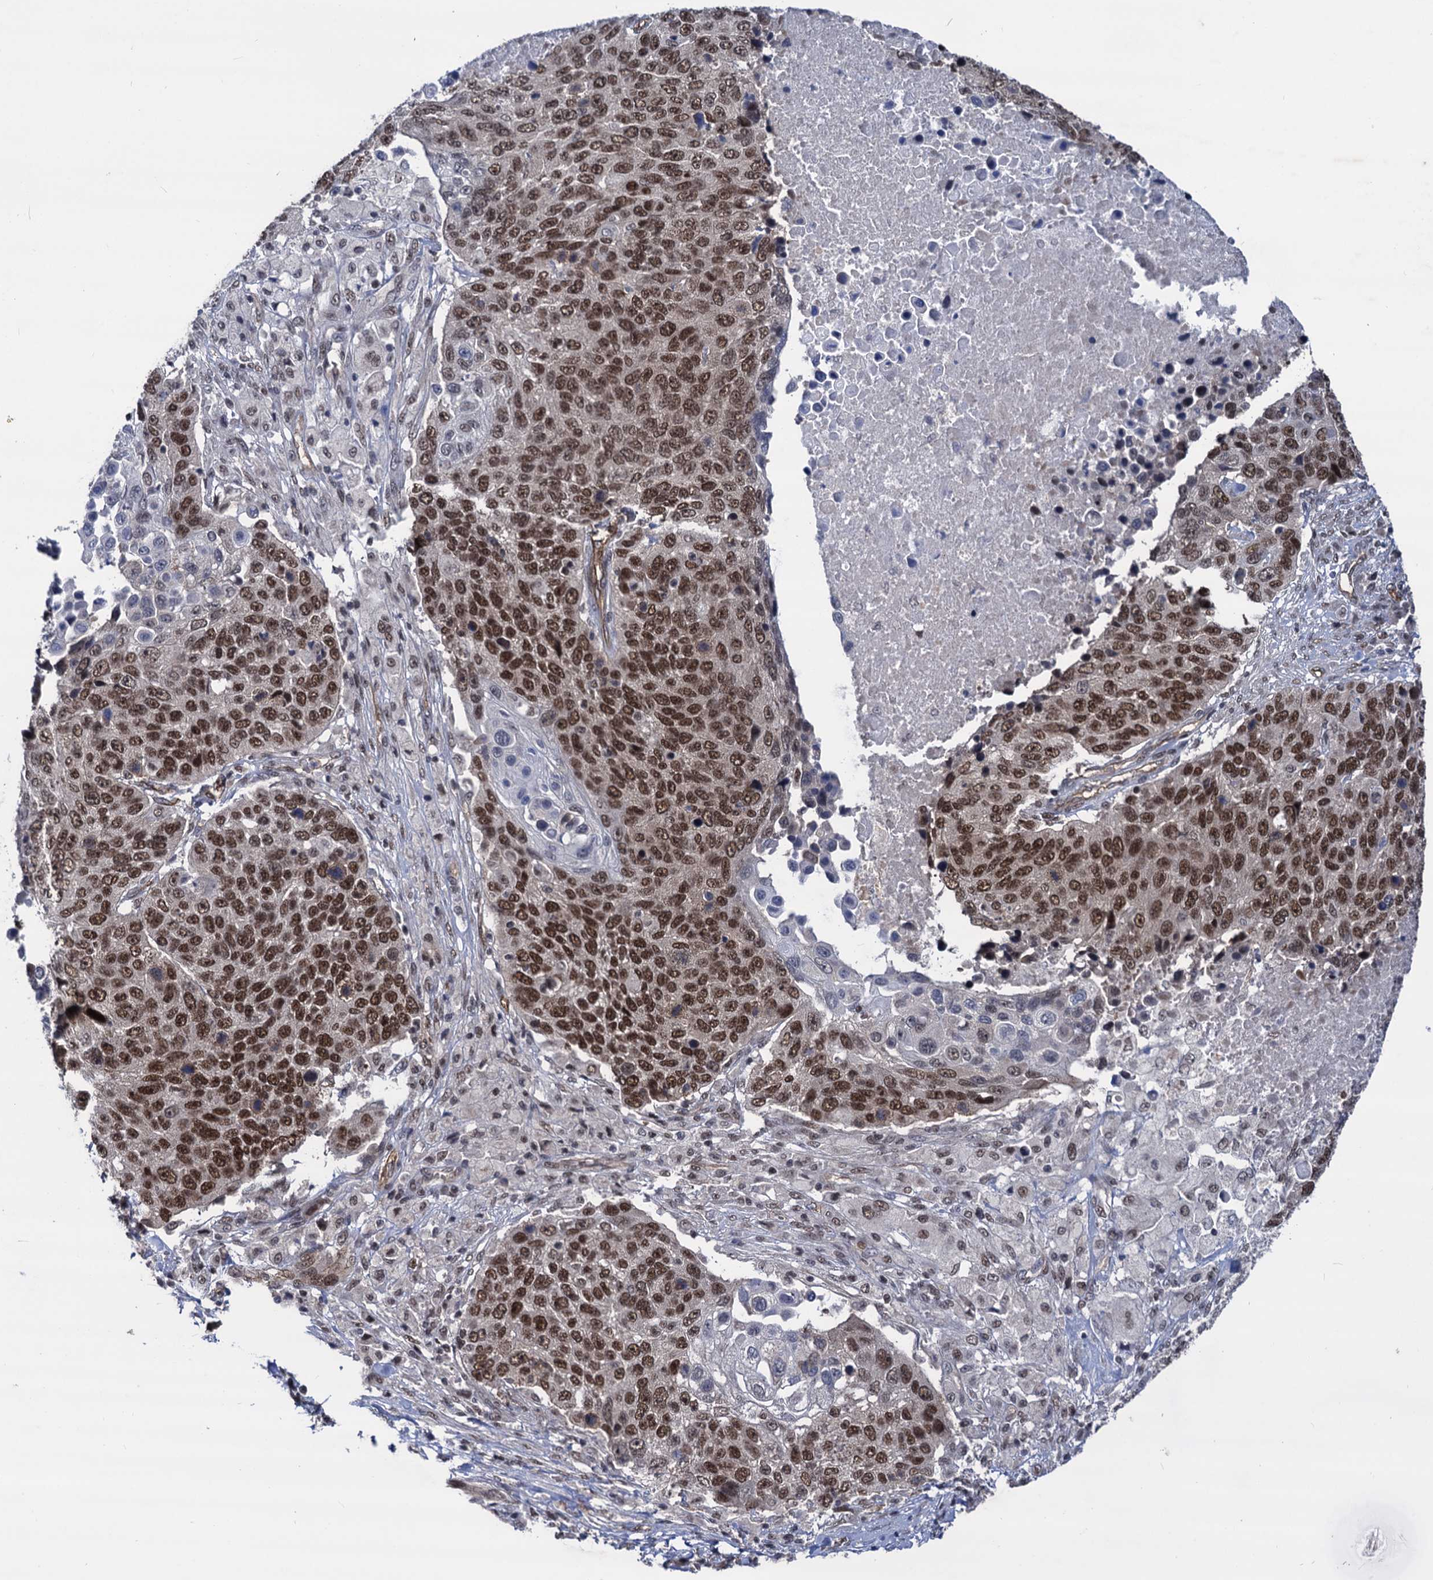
{"staining": {"intensity": "strong", "quantity": ">75%", "location": "nuclear"}, "tissue": "lung cancer", "cell_type": "Tumor cells", "image_type": "cancer", "snomed": [{"axis": "morphology", "description": "Normal tissue, NOS"}, {"axis": "morphology", "description": "Squamous cell carcinoma, NOS"}, {"axis": "topography", "description": "Lymph node"}, {"axis": "topography", "description": "Lung"}], "caption": "Lung squamous cell carcinoma tissue displays strong nuclear positivity in about >75% of tumor cells, visualized by immunohistochemistry.", "gene": "GALNT11", "patient": {"sex": "male", "age": 66}}